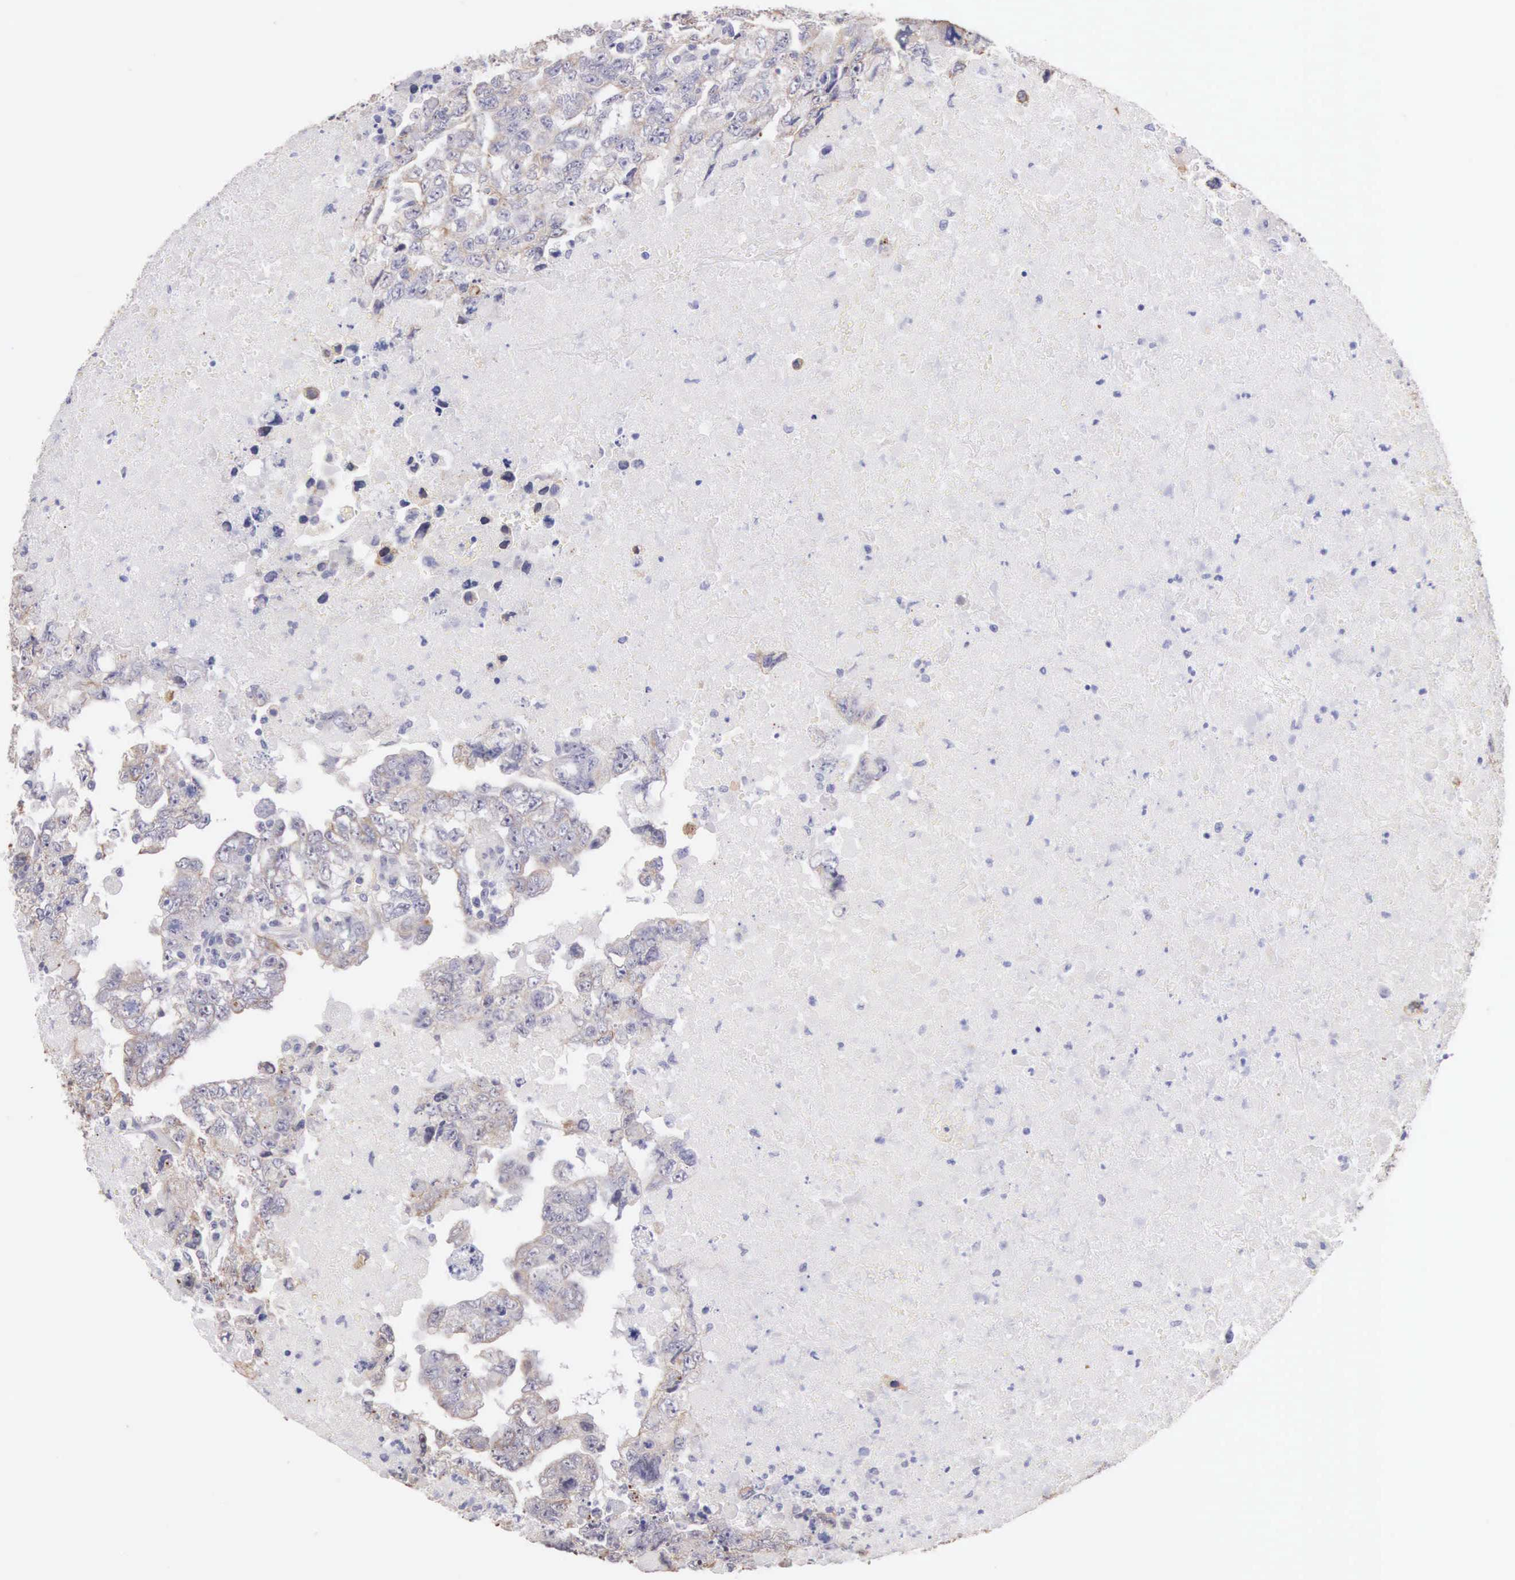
{"staining": {"intensity": "weak", "quantity": "<25%", "location": "cytoplasmic/membranous"}, "tissue": "testis cancer", "cell_type": "Tumor cells", "image_type": "cancer", "snomed": [{"axis": "morphology", "description": "Carcinoma, Embryonal, NOS"}, {"axis": "topography", "description": "Testis"}], "caption": "A micrograph of testis cancer (embryonal carcinoma) stained for a protein reveals no brown staining in tumor cells.", "gene": "PIR", "patient": {"sex": "male", "age": 36}}